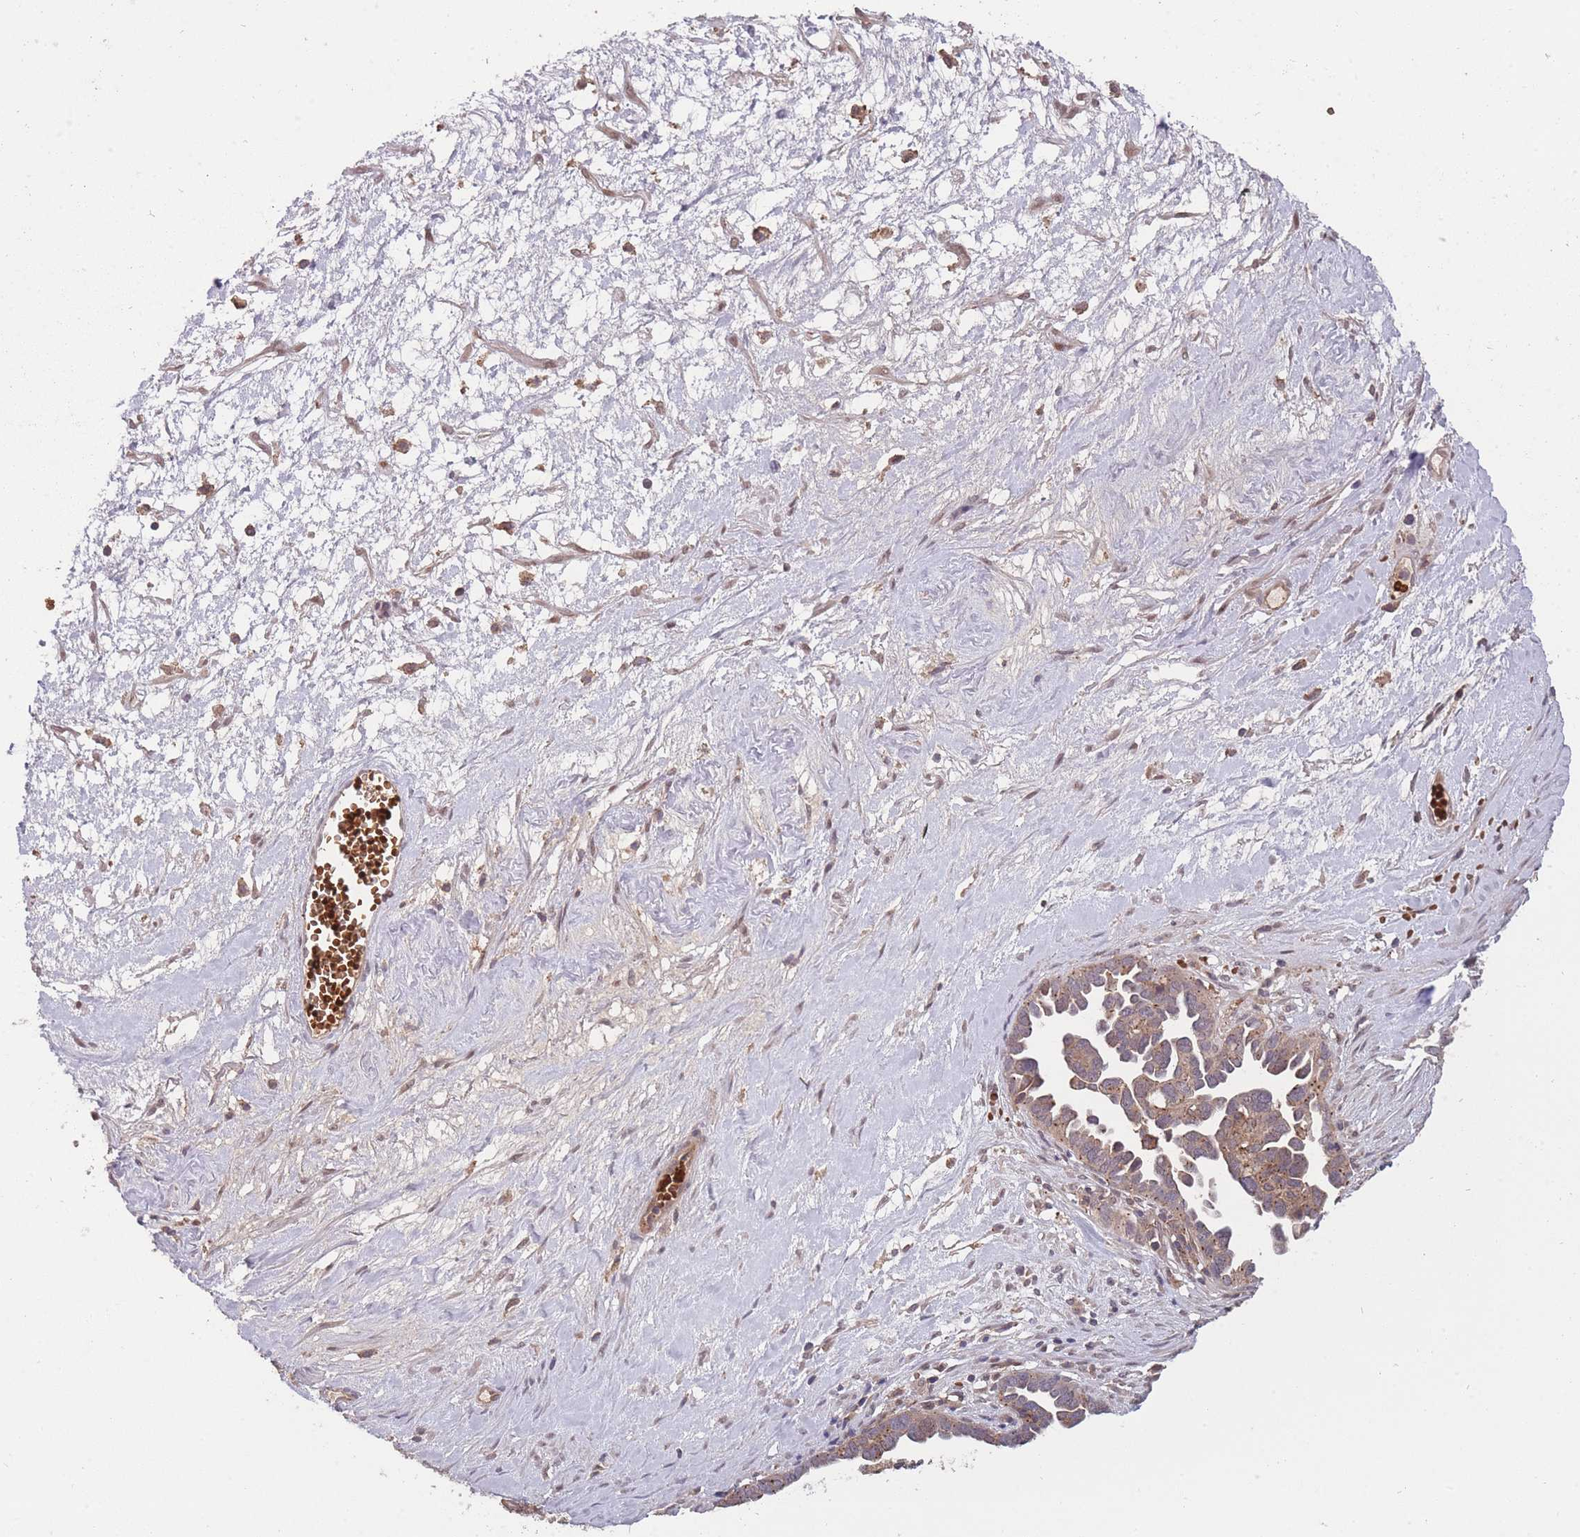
{"staining": {"intensity": "weak", "quantity": ">75%", "location": "cytoplasmic/membranous"}, "tissue": "ovarian cancer", "cell_type": "Tumor cells", "image_type": "cancer", "snomed": [{"axis": "morphology", "description": "Cystadenocarcinoma, serous, NOS"}, {"axis": "topography", "description": "Ovary"}], "caption": "This histopathology image exhibits ovarian cancer (serous cystadenocarcinoma) stained with immunohistochemistry (IHC) to label a protein in brown. The cytoplasmic/membranous of tumor cells show weak positivity for the protein. Nuclei are counter-stained blue.", "gene": "SECTM1", "patient": {"sex": "female", "age": 54}}